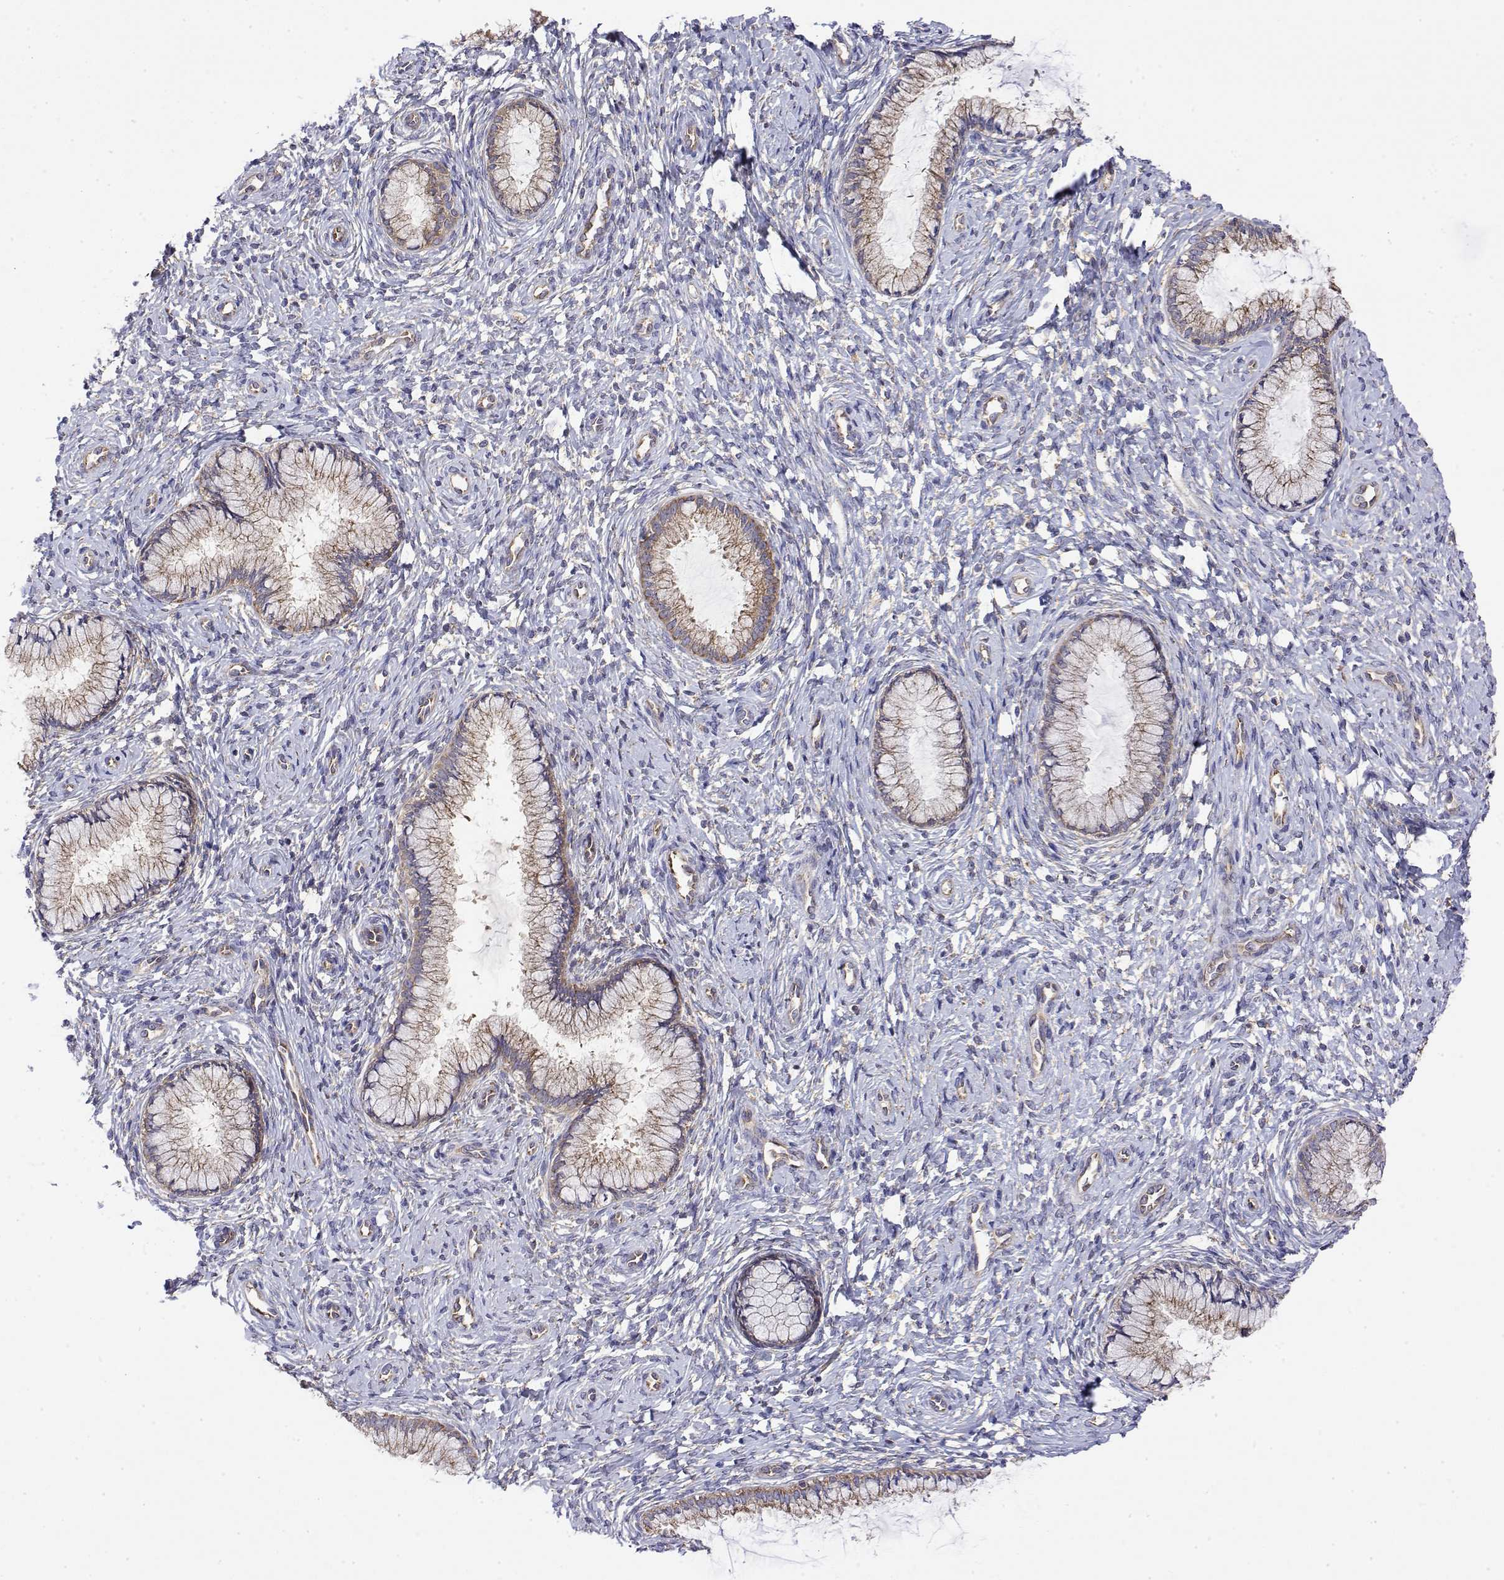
{"staining": {"intensity": "weak", "quantity": "25%-75%", "location": "cytoplasmic/membranous"}, "tissue": "cervix", "cell_type": "Glandular cells", "image_type": "normal", "snomed": [{"axis": "morphology", "description": "Normal tissue, NOS"}, {"axis": "topography", "description": "Cervix"}], "caption": "The histopathology image shows a brown stain indicating the presence of a protein in the cytoplasmic/membranous of glandular cells in cervix.", "gene": "EEF1G", "patient": {"sex": "female", "age": 37}}